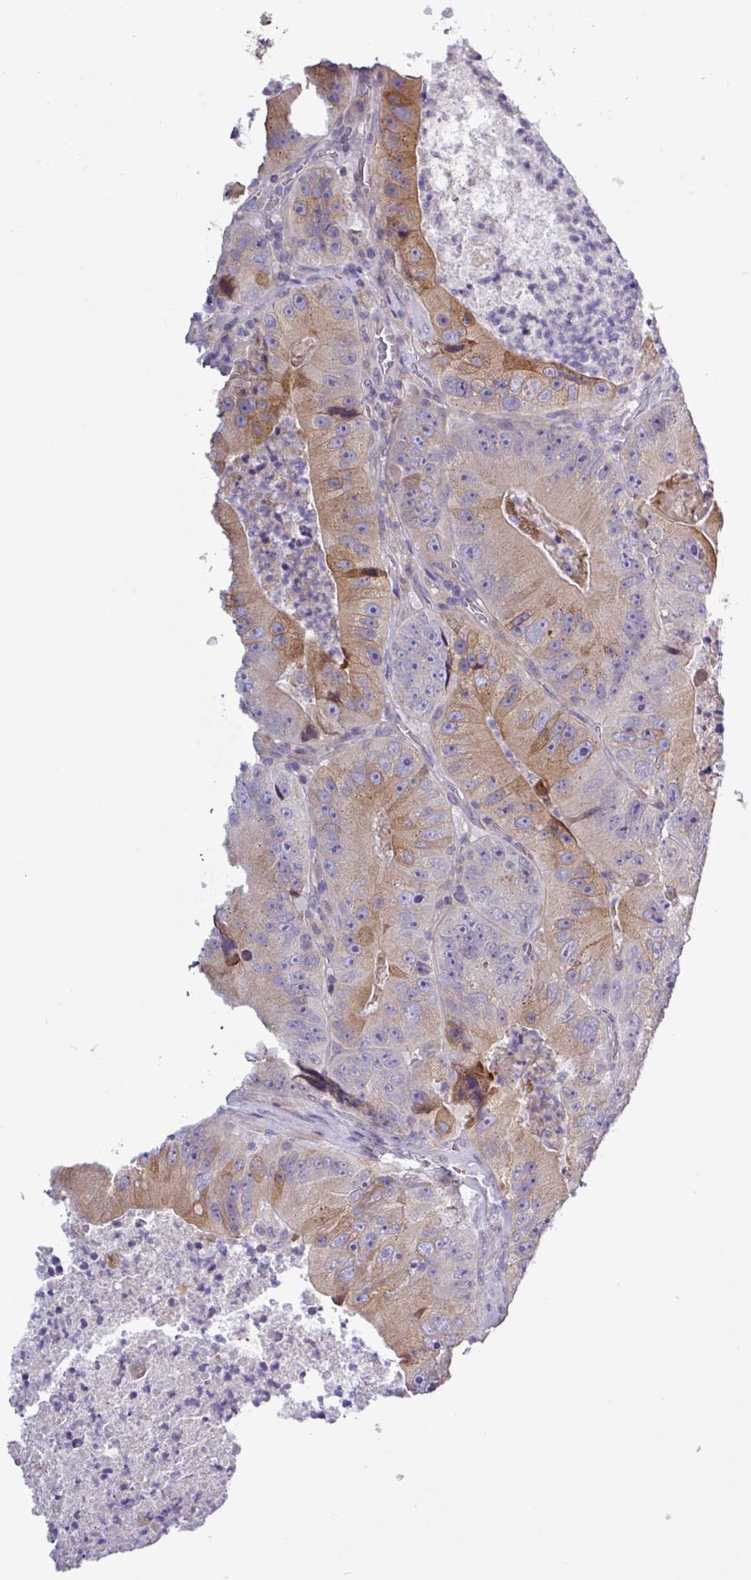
{"staining": {"intensity": "moderate", "quantity": "25%-75%", "location": "cytoplasmic/membranous"}, "tissue": "colorectal cancer", "cell_type": "Tumor cells", "image_type": "cancer", "snomed": [{"axis": "morphology", "description": "Adenocarcinoma, NOS"}, {"axis": "topography", "description": "Colon"}], "caption": "Moderate cytoplasmic/membranous expression is appreciated in approximately 25%-75% of tumor cells in colorectal cancer.", "gene": "SFTPB", "patient": {"sex": "female", "age": 86}}